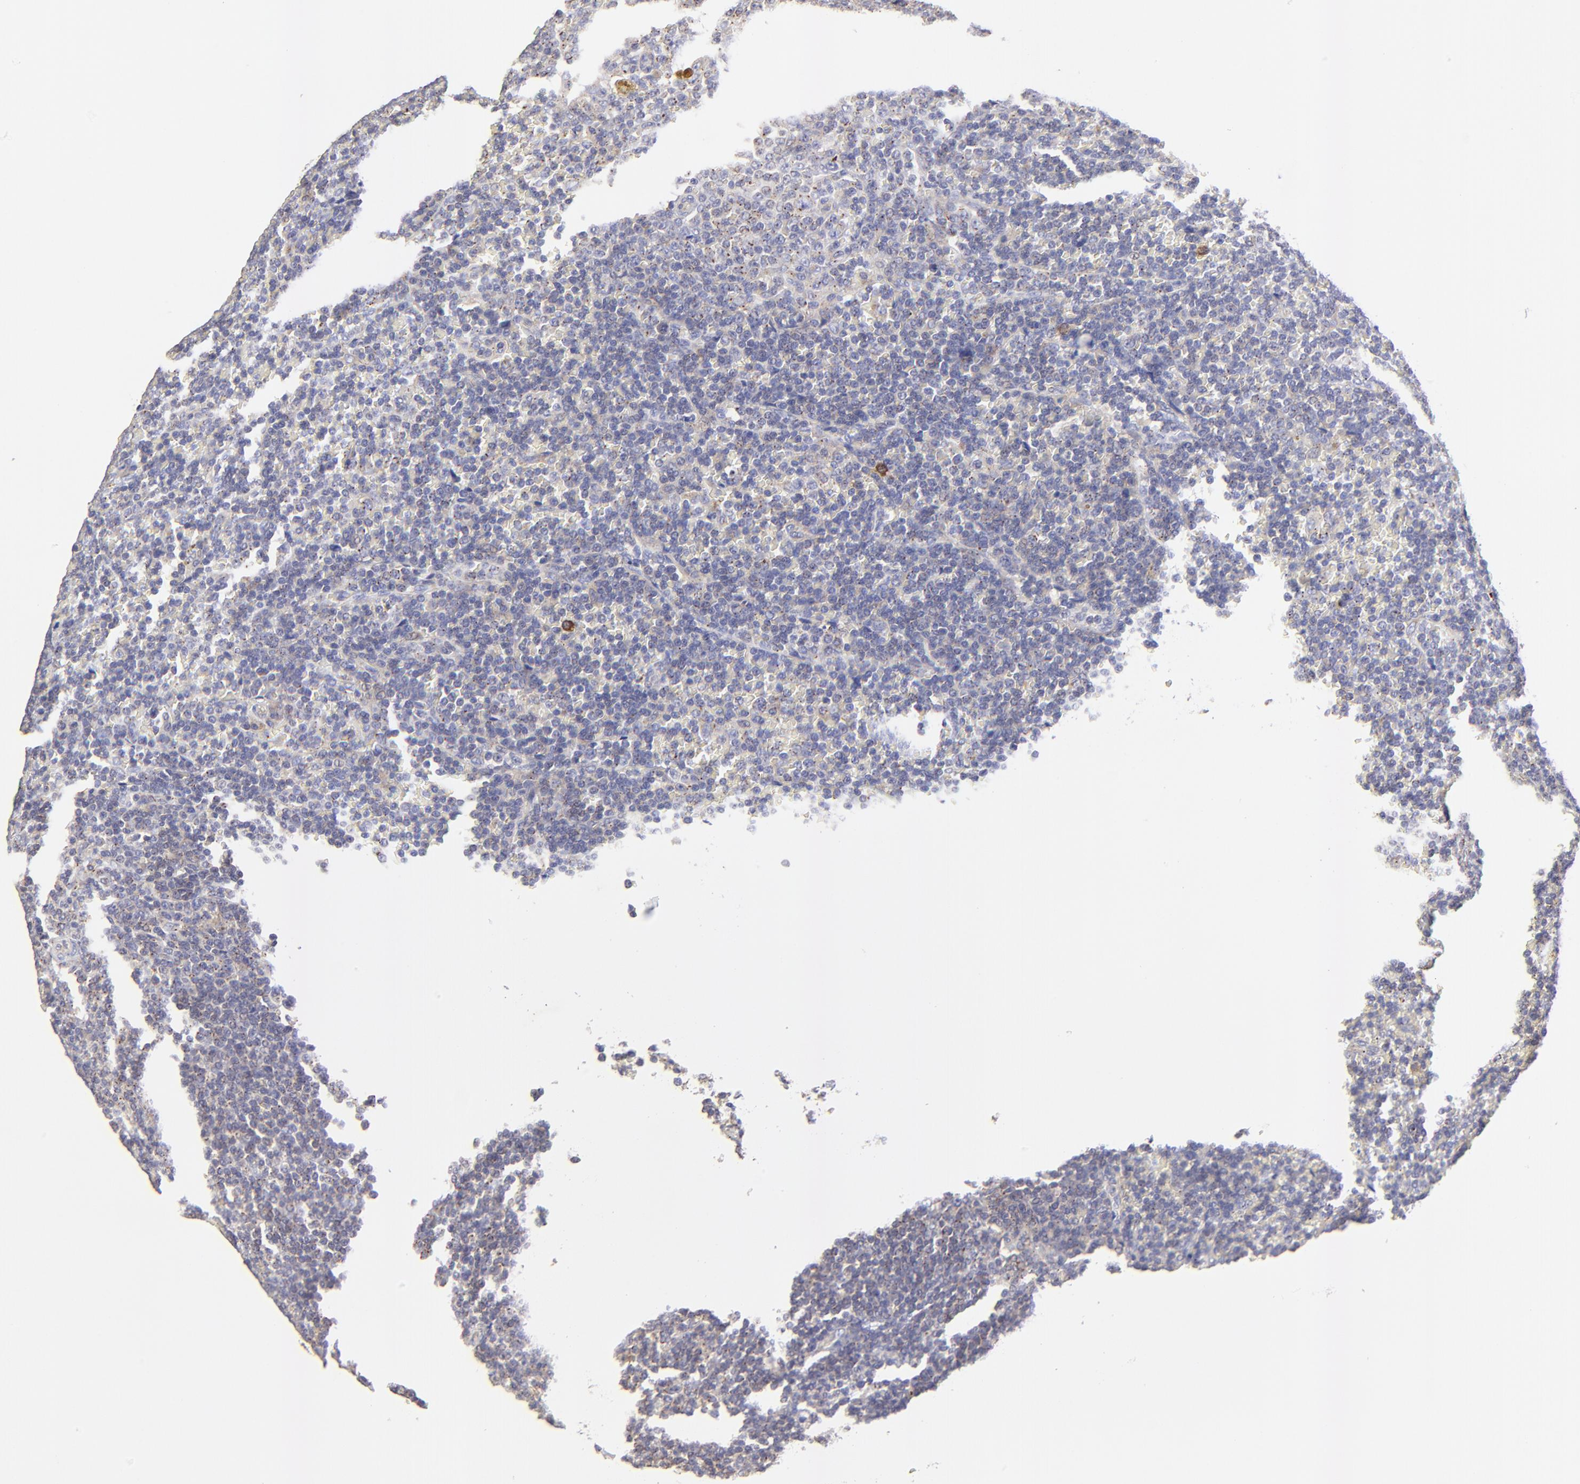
{"staining": {"intensity": "negative", "quantity": "none", "location": "none"}, "tissue": "lymphoma", "cell_type": "Tumor cells", "image_type": "cancer", "snomed": [{"axis": "morphology", "description": "Malignant lymphoma, non-Hodgkin's type, Low grade"}, {"axis": "topography", "description": "Spleen"}], "caption": "Immunohistochemical staining of lymphoma exhibits no significant expression in tumor cells.", "gene": "LHFPL1", "patient": {"sex": "male", "age": 80}}